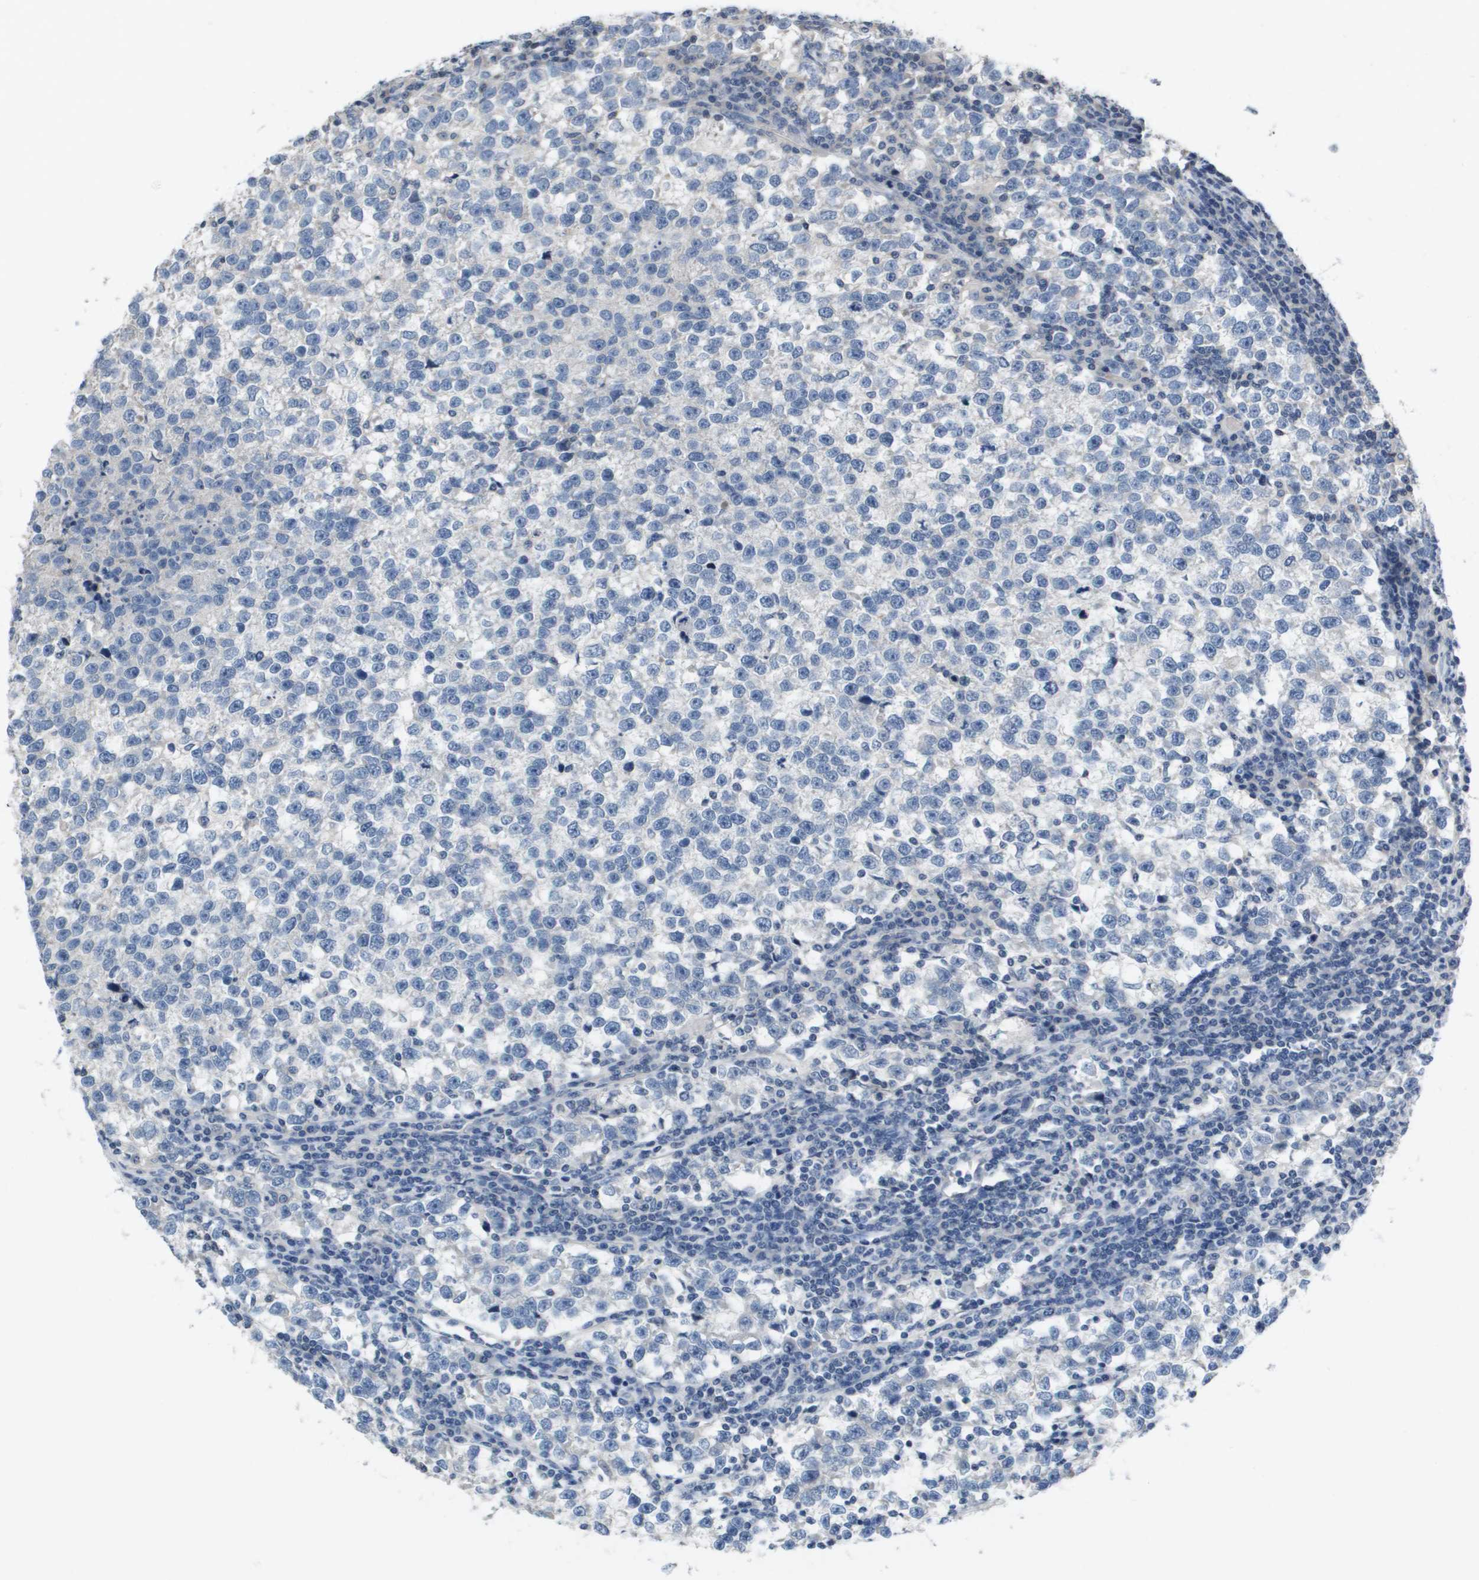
{"staining": {"intensity": "negative", "quantity": "none", "location": "none"}, "tissue": "testis cancer", "cell_type": "Tumor cells", "image_type": "cancer", "snomed": [{"axis": "morphology", "description": "Normal tissue, NOS"}, {"axis": "morphology", "description": "Seminoma, NOS"}, {"axis": "topography", "description": "Testis"}], "caption": "This is an immunohistochemistry photomicrograph of testis seminoma. There is no positivity in tumor cells.", "gene": "CAPN11", "patient": {"sex": "male", "age": 43}}